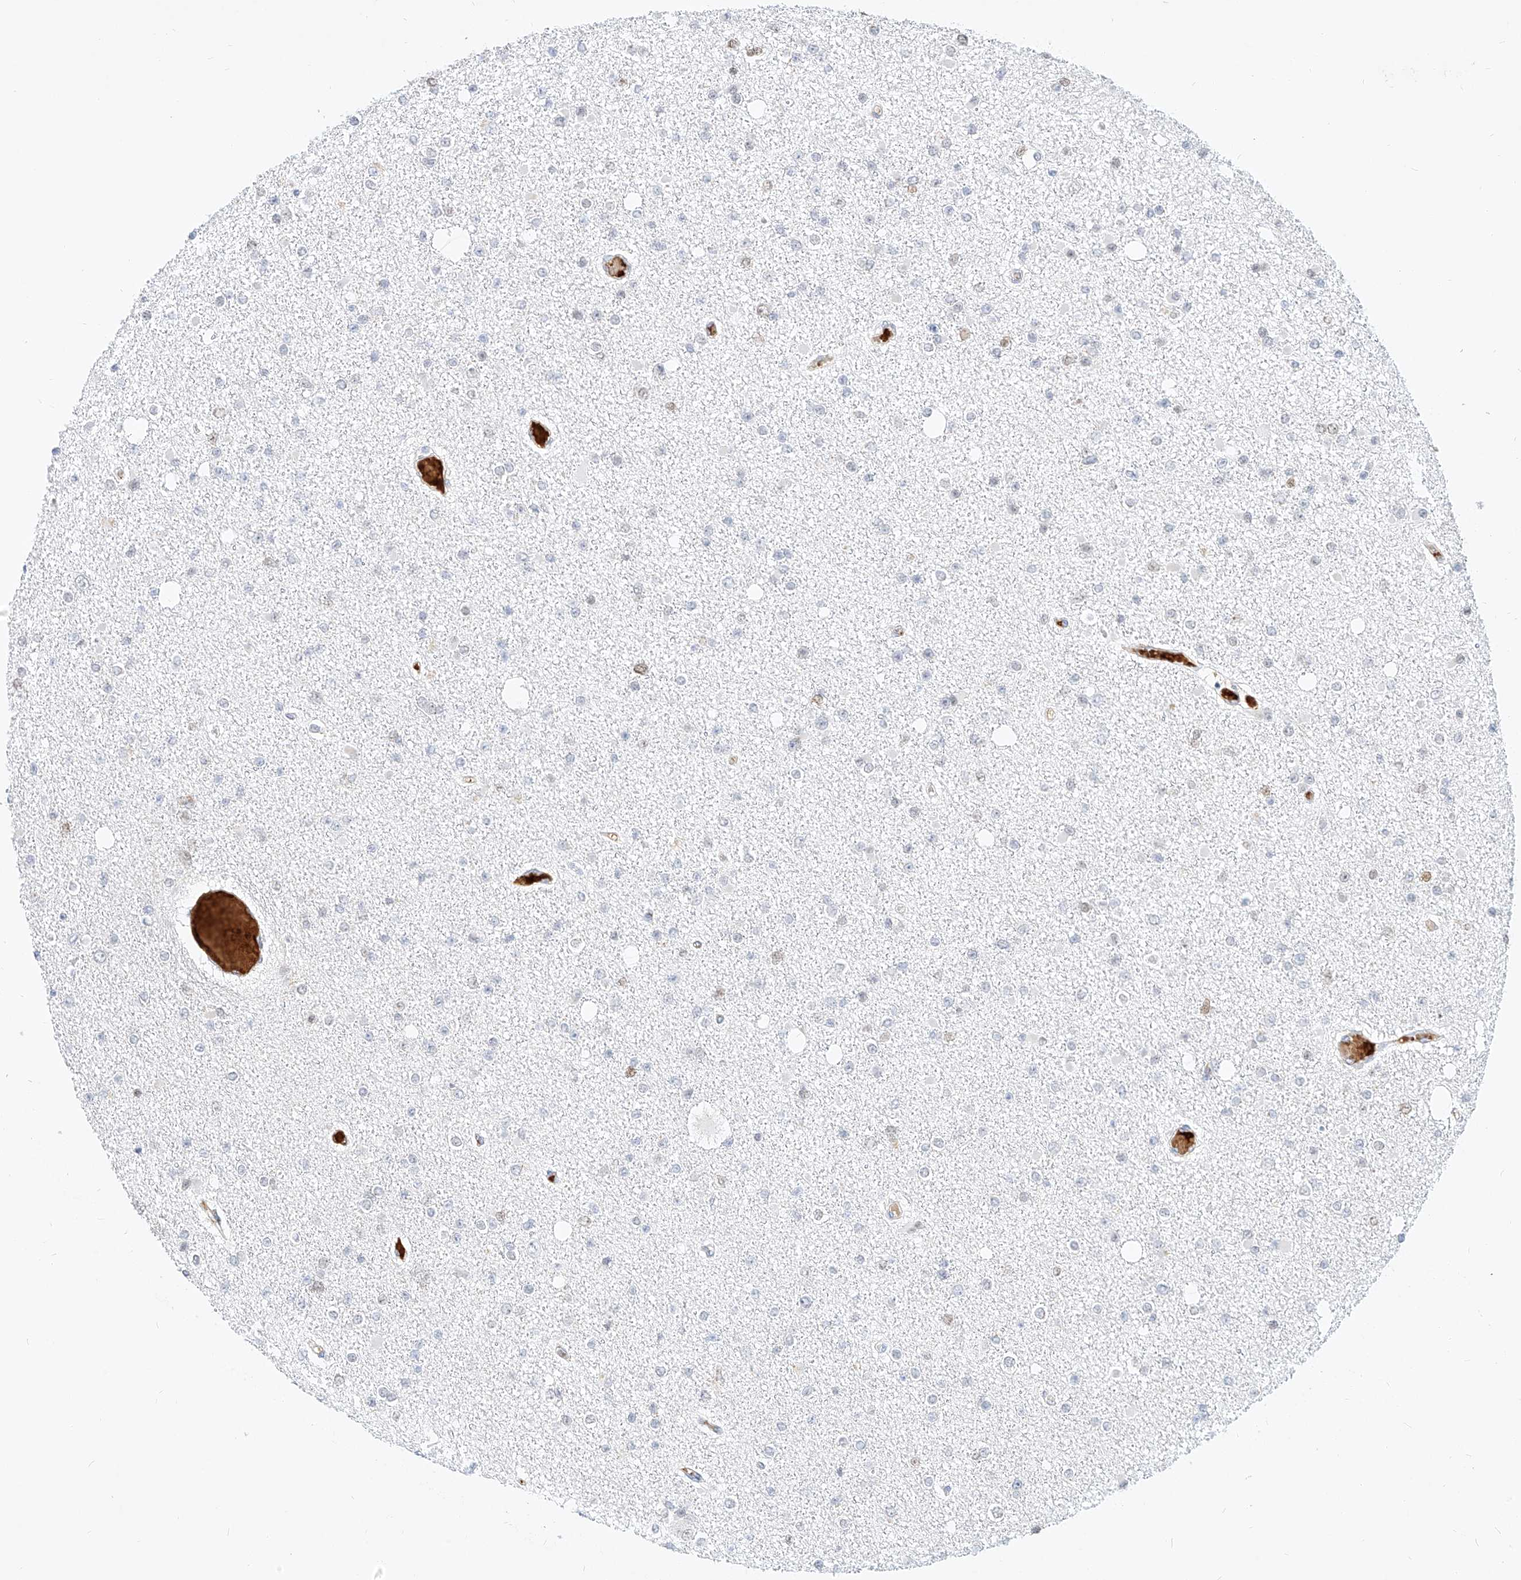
{"staining": {"intensity": "negative", "quantity": "none", "location": "none"}, "tissue": "glioma", "cell_type": "Tumor cells", "image_type": "cancer", "snomed": [{"axis": "morphology", "description": "Glioma, malignant, Low grade"}, {"axis": "topography", "description": "Brain"}], "caption": "DAB immunohistochemical staining of human glioma exhibits no significant staining in tumor cells.", "gene": "CBX8", "patient": {"sex": "female", "age": 22}}